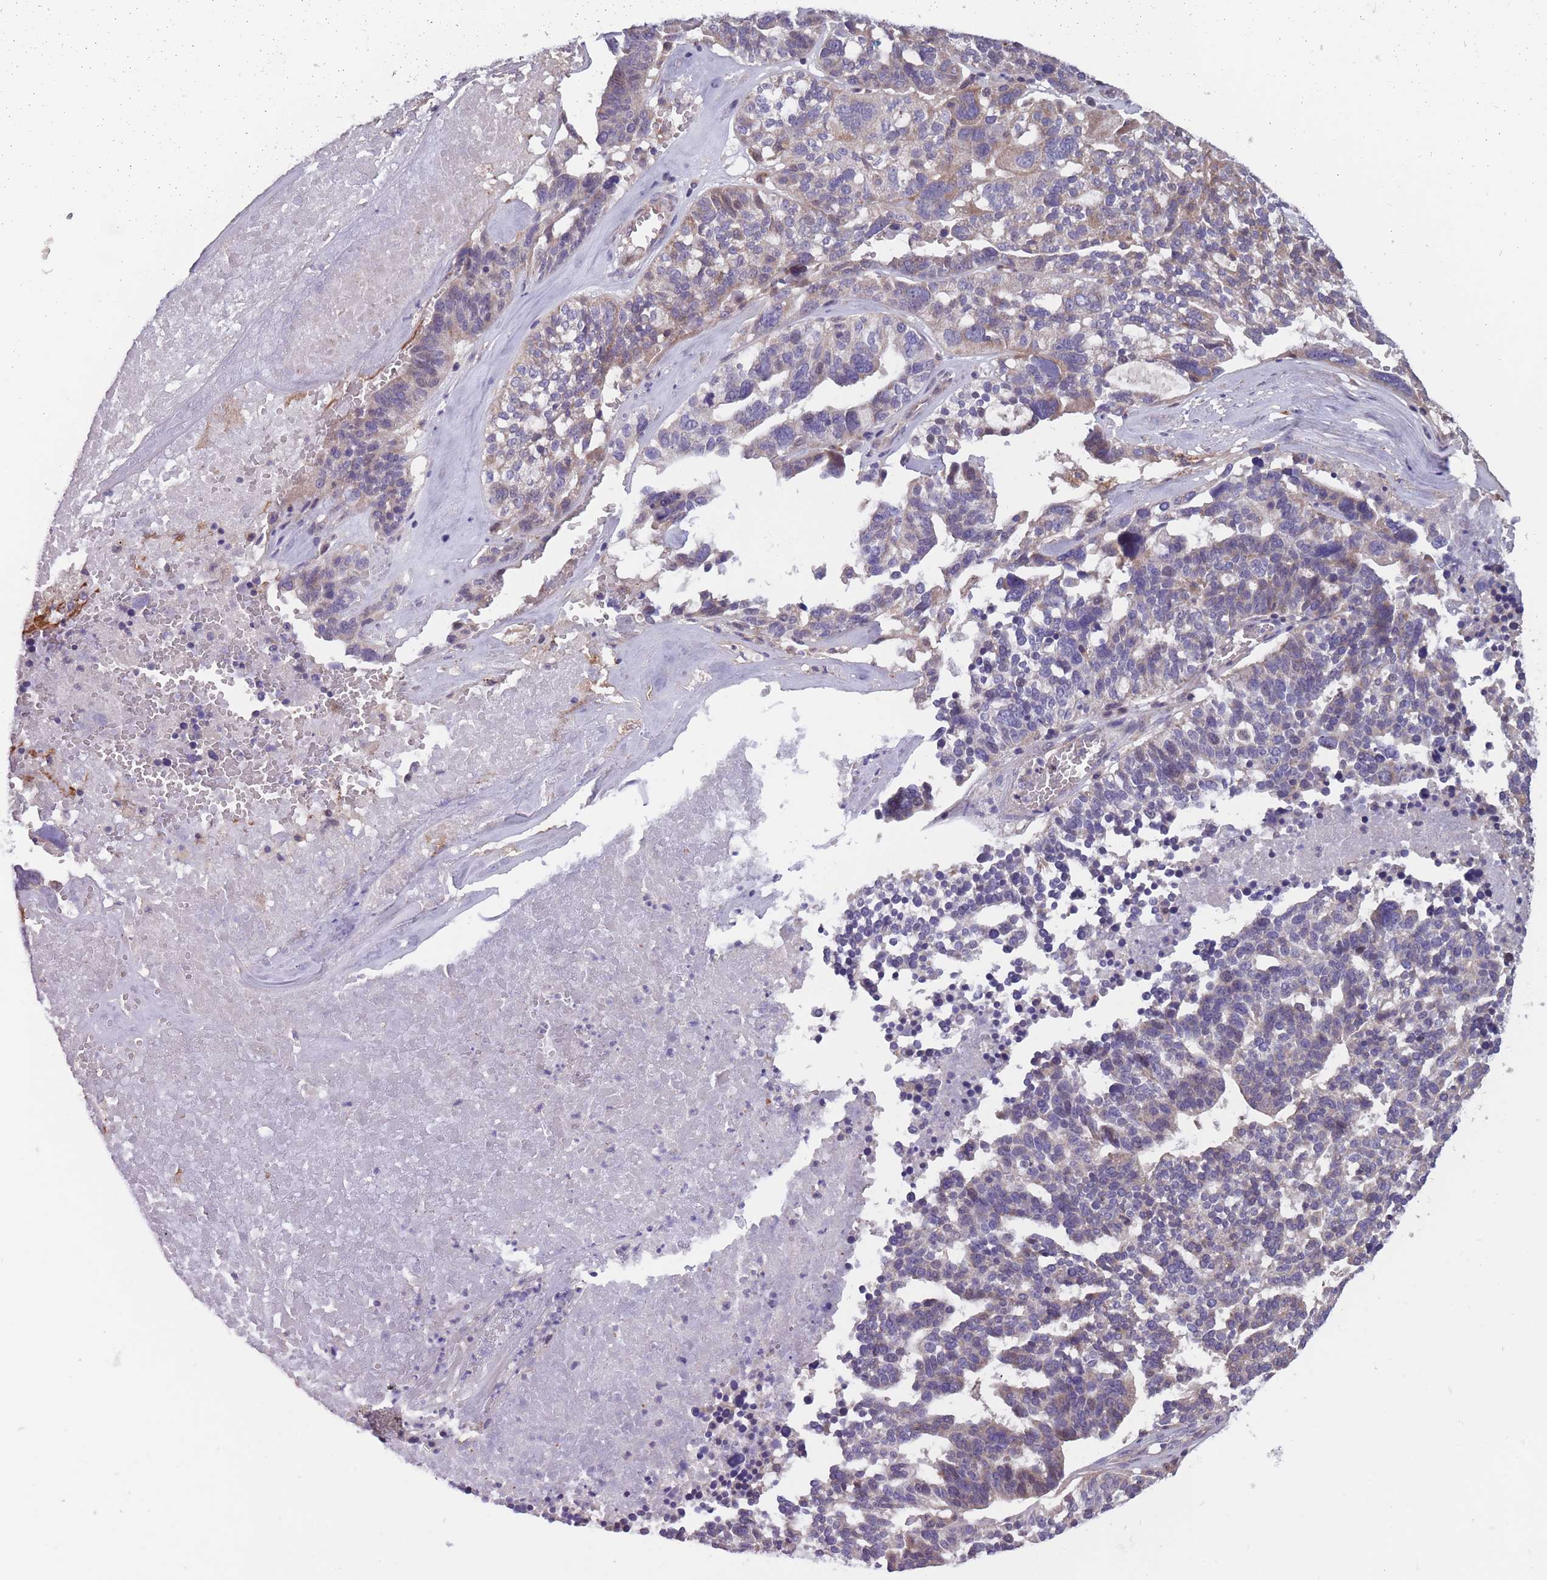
{"staining": {"intensity": "weak", "quantity": "<25%", "location": "cytoplasmic/membranous"}, "tissue": "ovarian cancer", "cell_type": "Tumor cells", "image_type": "cancer", "snomed": [{"axis": "morphology", "description": "Cystadenocarcinoma, serous, NOS"}, {"axis": "topography", "description": "Ovary"}], "caption": "DAB (3,3'-diaminobenzidine) immunohistochemical staining of human ovarian serous cystadenocarcinoma demonstrates no significant staining in tumor cells.", "gene": "ITPKC", "patient": {"sex": "female", "age": 59}}